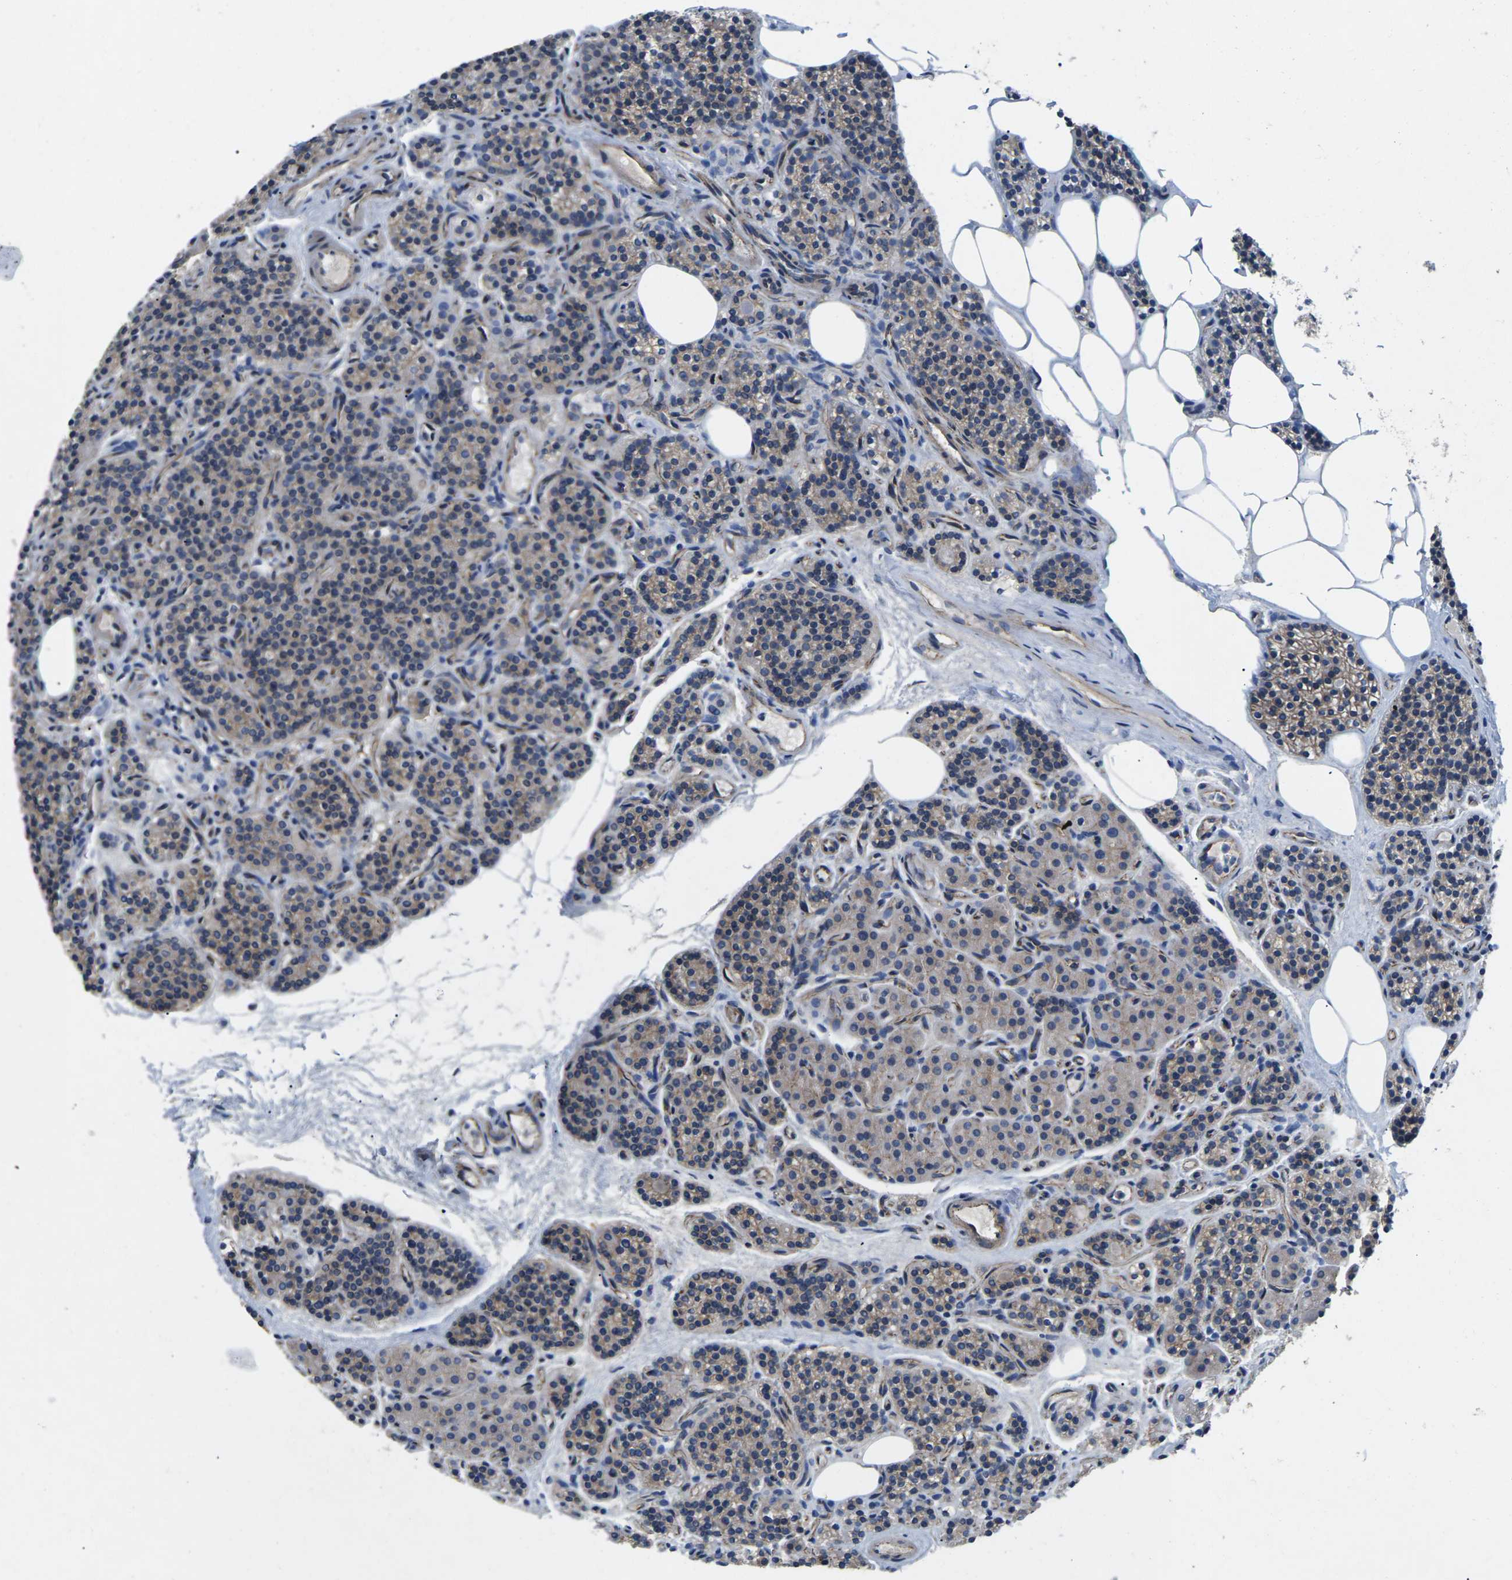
{"staining": {"intensity": "moderate", "quantity": ">75%", "location": "cytoplasmic/membranous"}, "tissue": "parathyroid gland", "cell_type": "Glandular cells", "image_type": "normal", "snomed": [{"axis": "morphology", "description": "Normal tissue, NOS"}, {"axis": "morphology", "description": "Adenoma, NOS"}, {"axis": "topography", "description": "Parathyroid gland"}], "caption": "Protein staining of unremarkable parathyroid gland reveals moderate cytoplasmic/membranous staining in approximately >75% of glandular cells. Nuclei are stained in blue.", "gene": "CTNND1", "patient": {"sex": "female", "age": 74}}